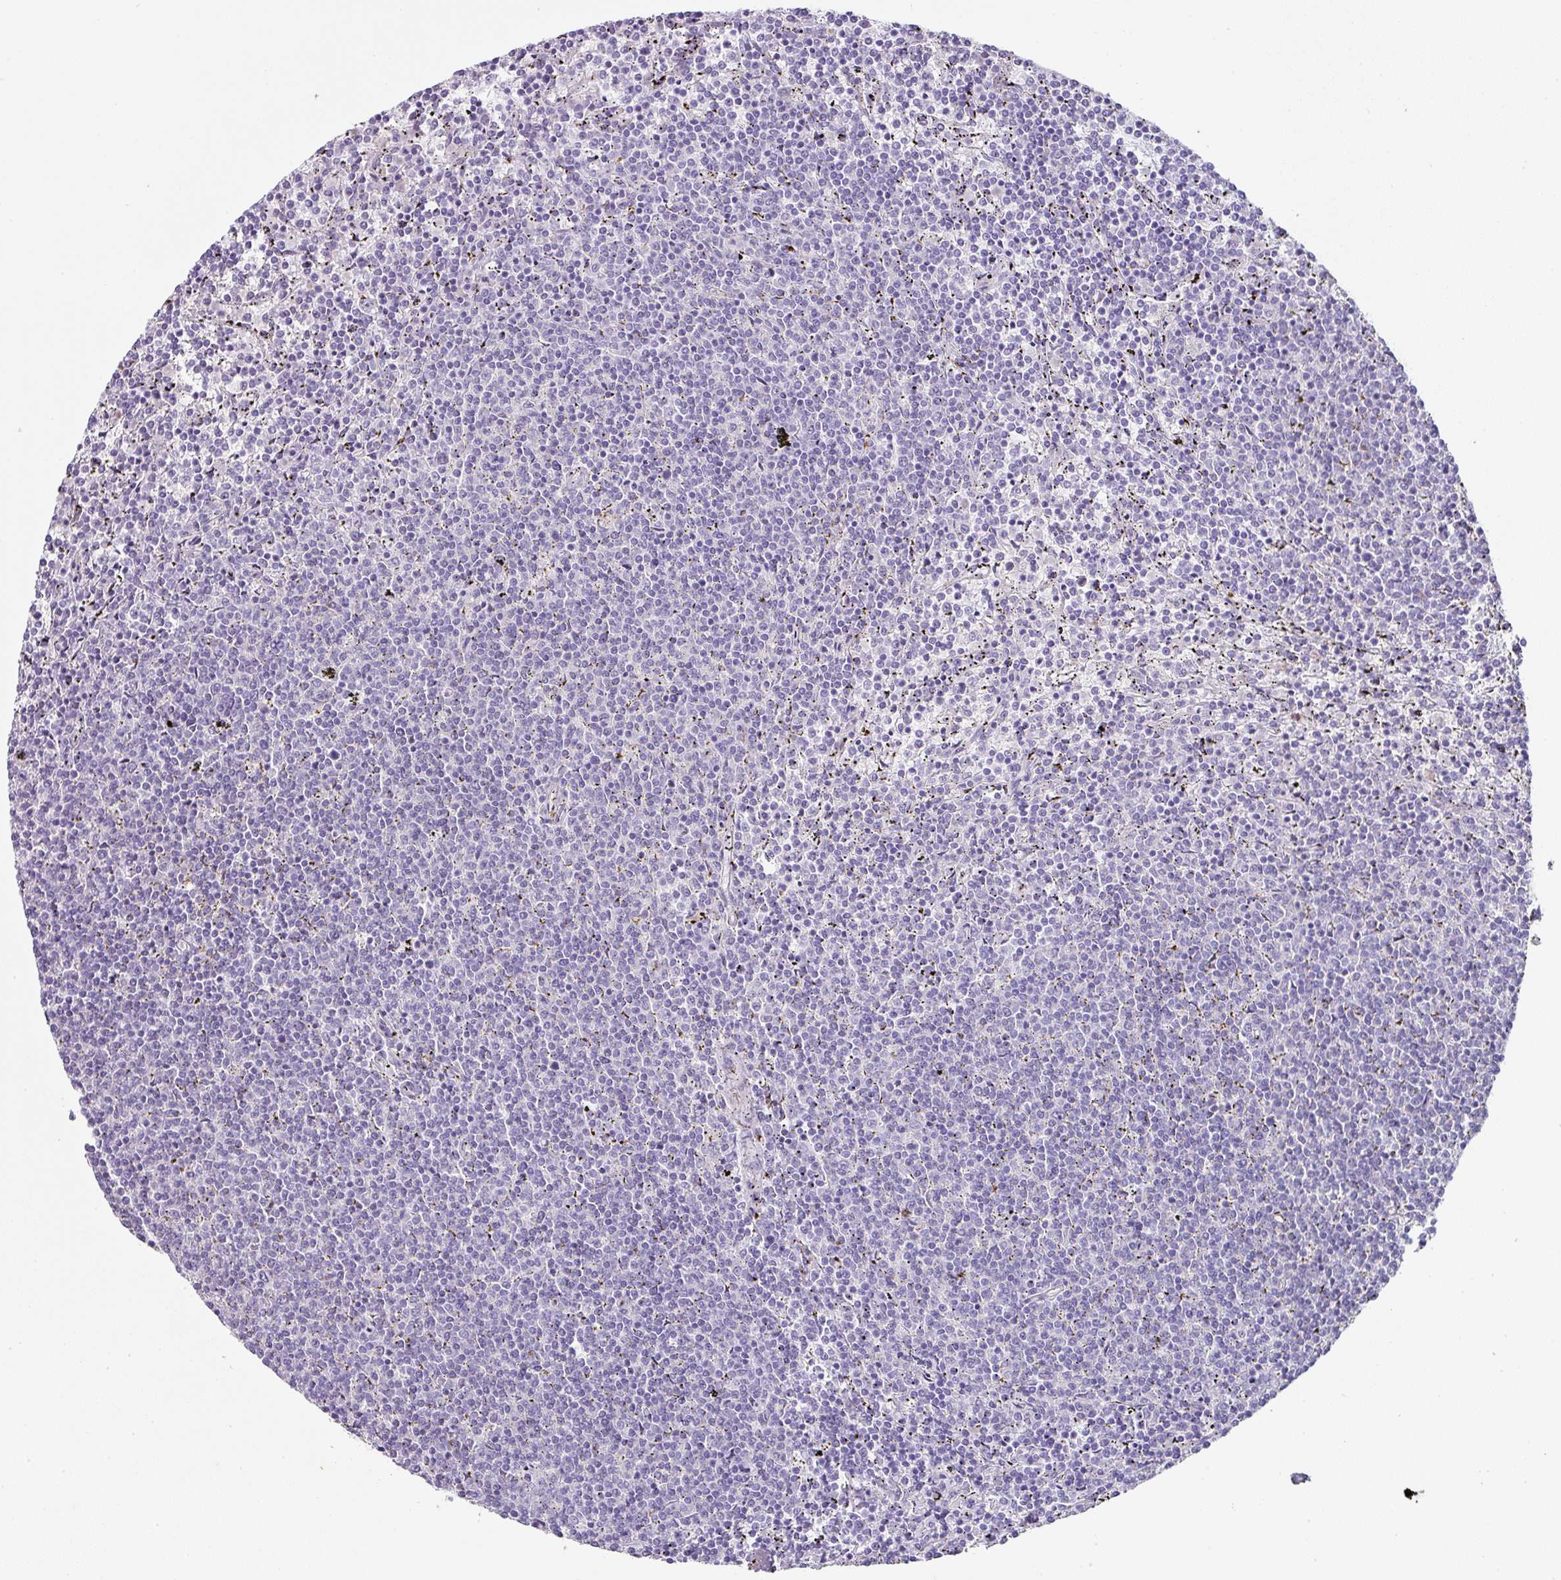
{"staining": {"intensity": "negative", "quantity": "none", "location": "none"}, "tissue": "lymphoma", "cell_type": "Tumor cells", "image_type": "cancer", "snomed": [{"axis": "morphology", "description": "Malignant lymphoma, non-Hodgkin's type, Low grade"}, {"axis": "topography", "description": "Spleen"}], "caption": "The immunohistochemistry (IHC) micrograph has no significant expression in tumor cells of low-grade malignant lymphoma, non-Hodgkin's type tissue.", "gene": "OR52N1", "patient": {"sex": "female", "age": 50}}